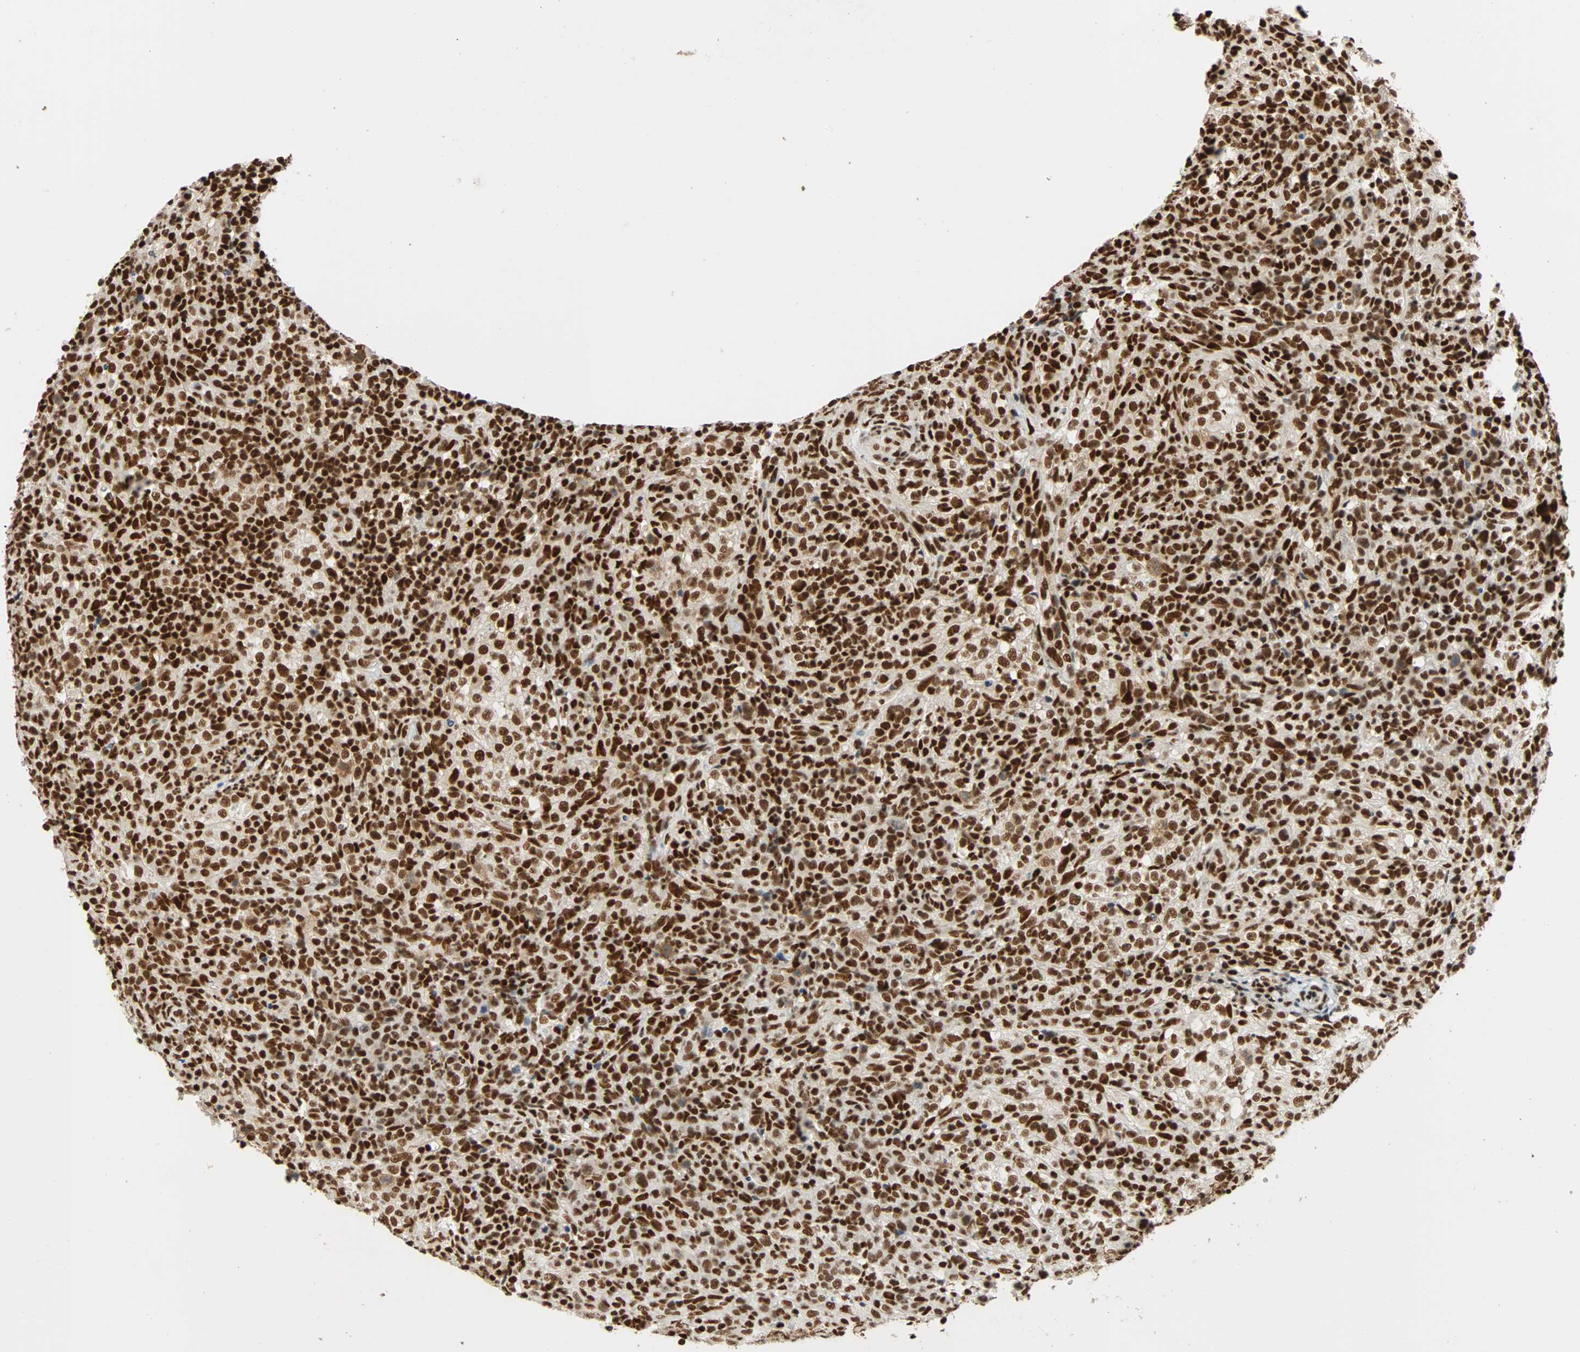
{"staining": {"intensity": "strong", "quantity": ">75%", "location": "nuclear"}, "tissue": "lymphoma", "cell_type": "Tumor cells", "image_type": "cancer", "snomed": [{"axis": "morphology", "description": "Malignant lymphoma, non-Hodgkin's type, High grade"}, {"axis": "topography", "description": "Lymph node"}], "caption": "Human lymphoma stained with a brown dye displays strong nuclear positive staining in about >75% of tumor cells.", "gene": "CDK12", "patient": {"sex": "female", "age": 76}}